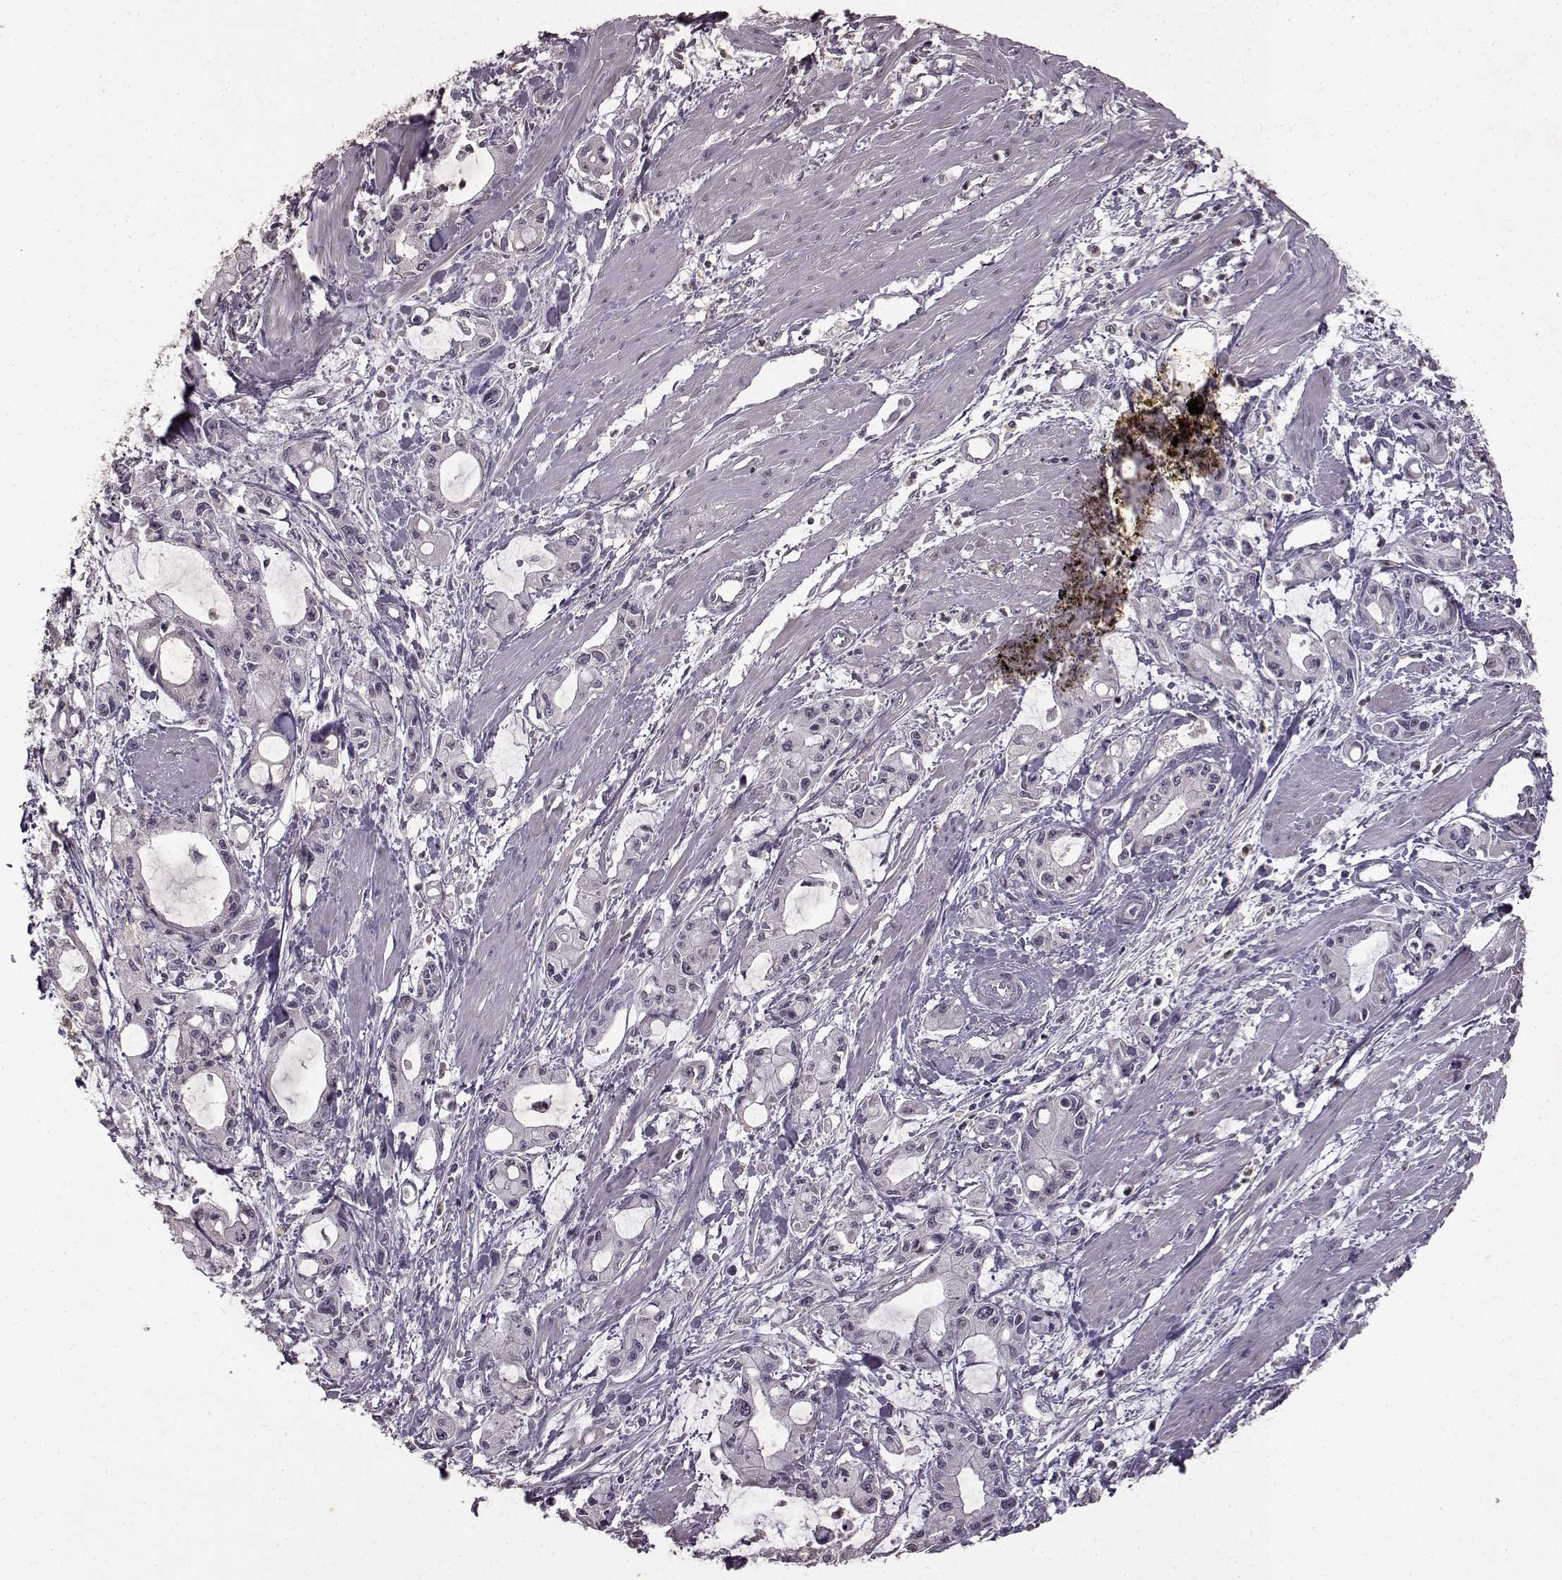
{"staining": {"intensity": "negative", "quantity": "none", "location": "none"}, "tissue": "pancreatic cancer", "cell_type": "Tumor cells", "image_type": "cancer", "snomed": [{"axis": "morphology", "description": "Adenocarcinoma, NOS"}, {"axis": "topography", "description": "Pancreas"}], "caption": "This is a micrograph of IHC staining of pancreatic adenocarcinoma, which shows no staining in tumor cells.", "gene": "LHB", "patient": {"sex": "male", "age": 48}}